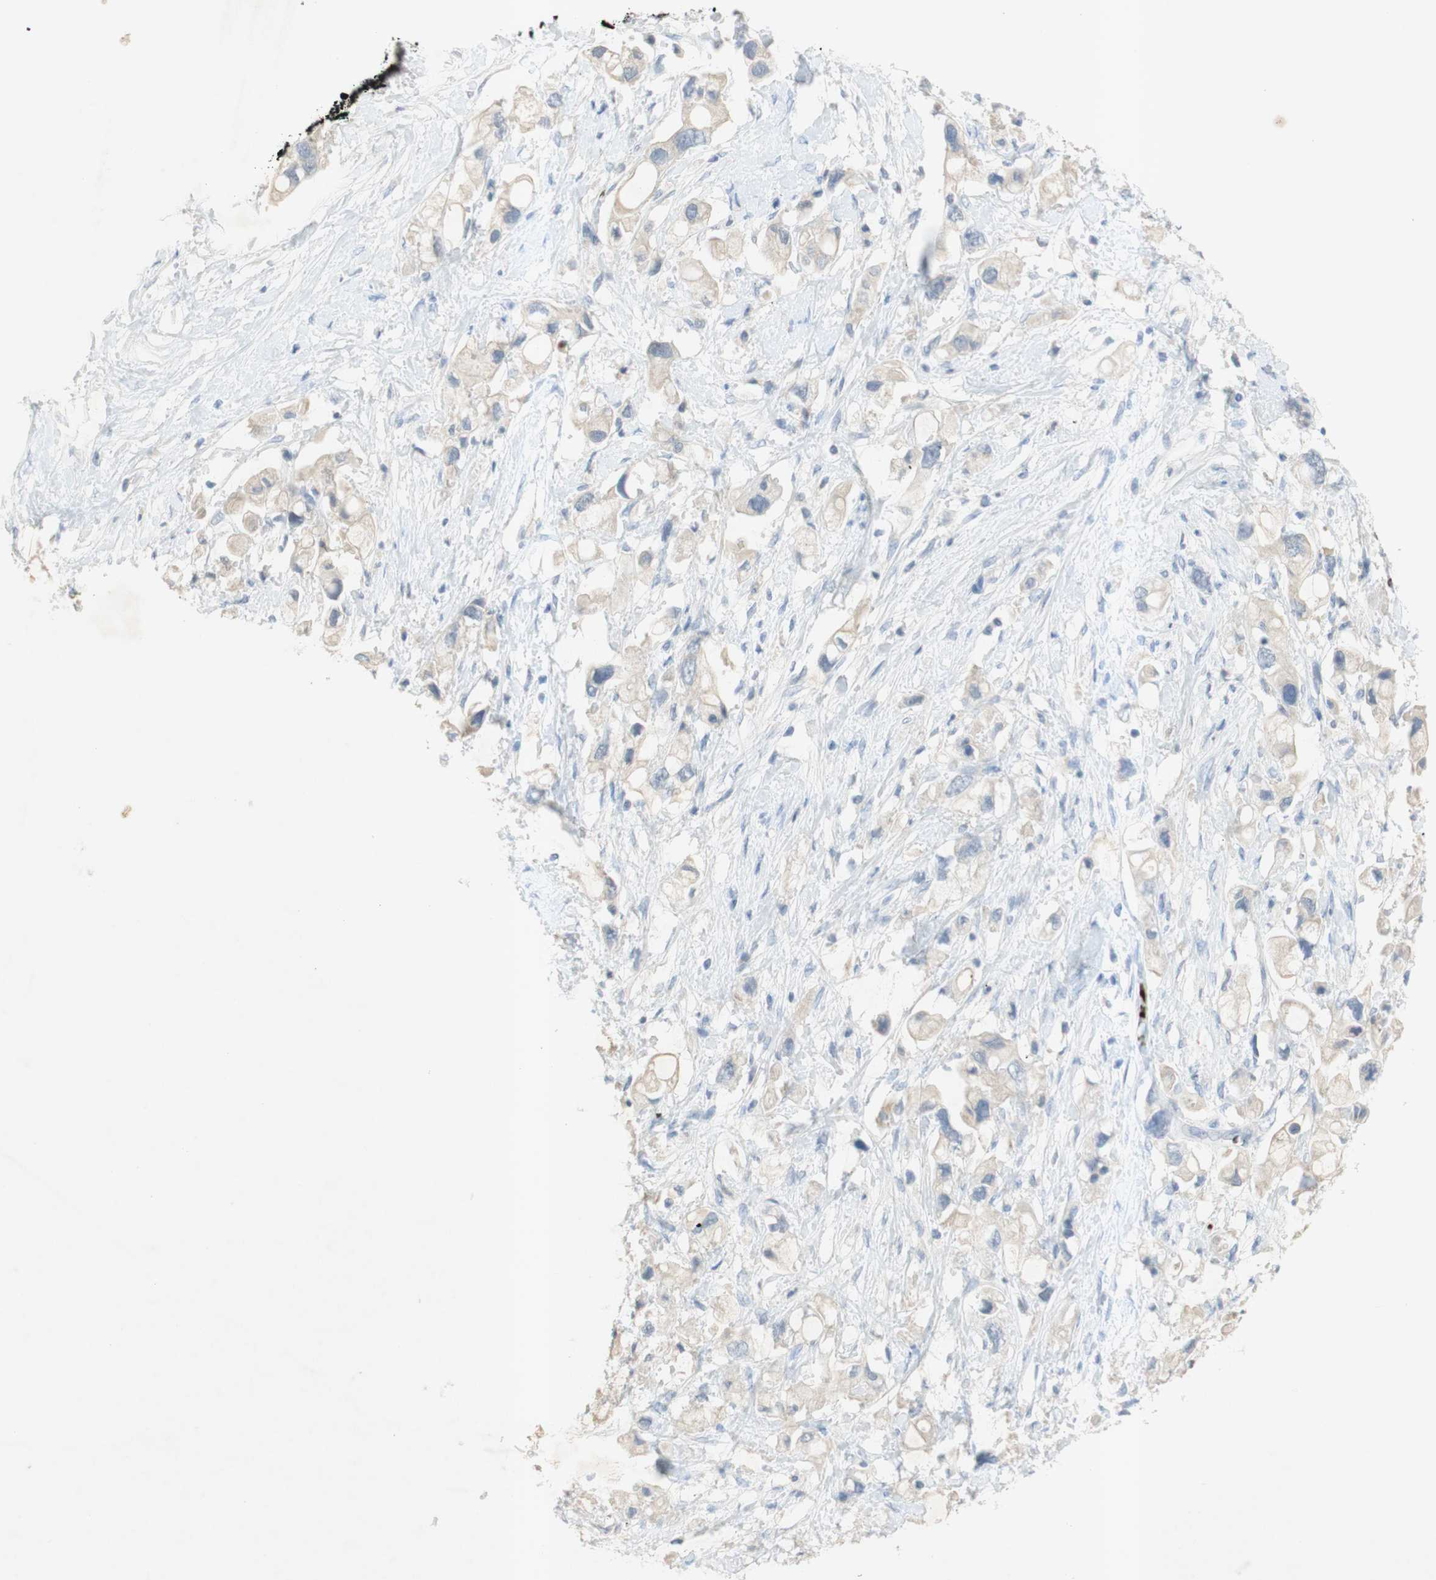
{"staining": {"intensity": "negative", "quantity": "none", "location": "none"}, "tissue": "pancreatic cancer", "cell_type": "Tumor cells", "image_type": "cancer", "snomed": [{"axis": "morphology", "description": "Adenocarcinoma, NOS"}, {"axis": "topography", "description": "Pancreas"}], "caption": "This photomicrograph is of pancreatic cancer (adenocarcinoma) stained with IHC to label a protein in brown with the nuclei are counter-stained blue. There is no expression in tumor cells.", "gene": "EPO", "patient": {"sex": "female", "age": 56}}